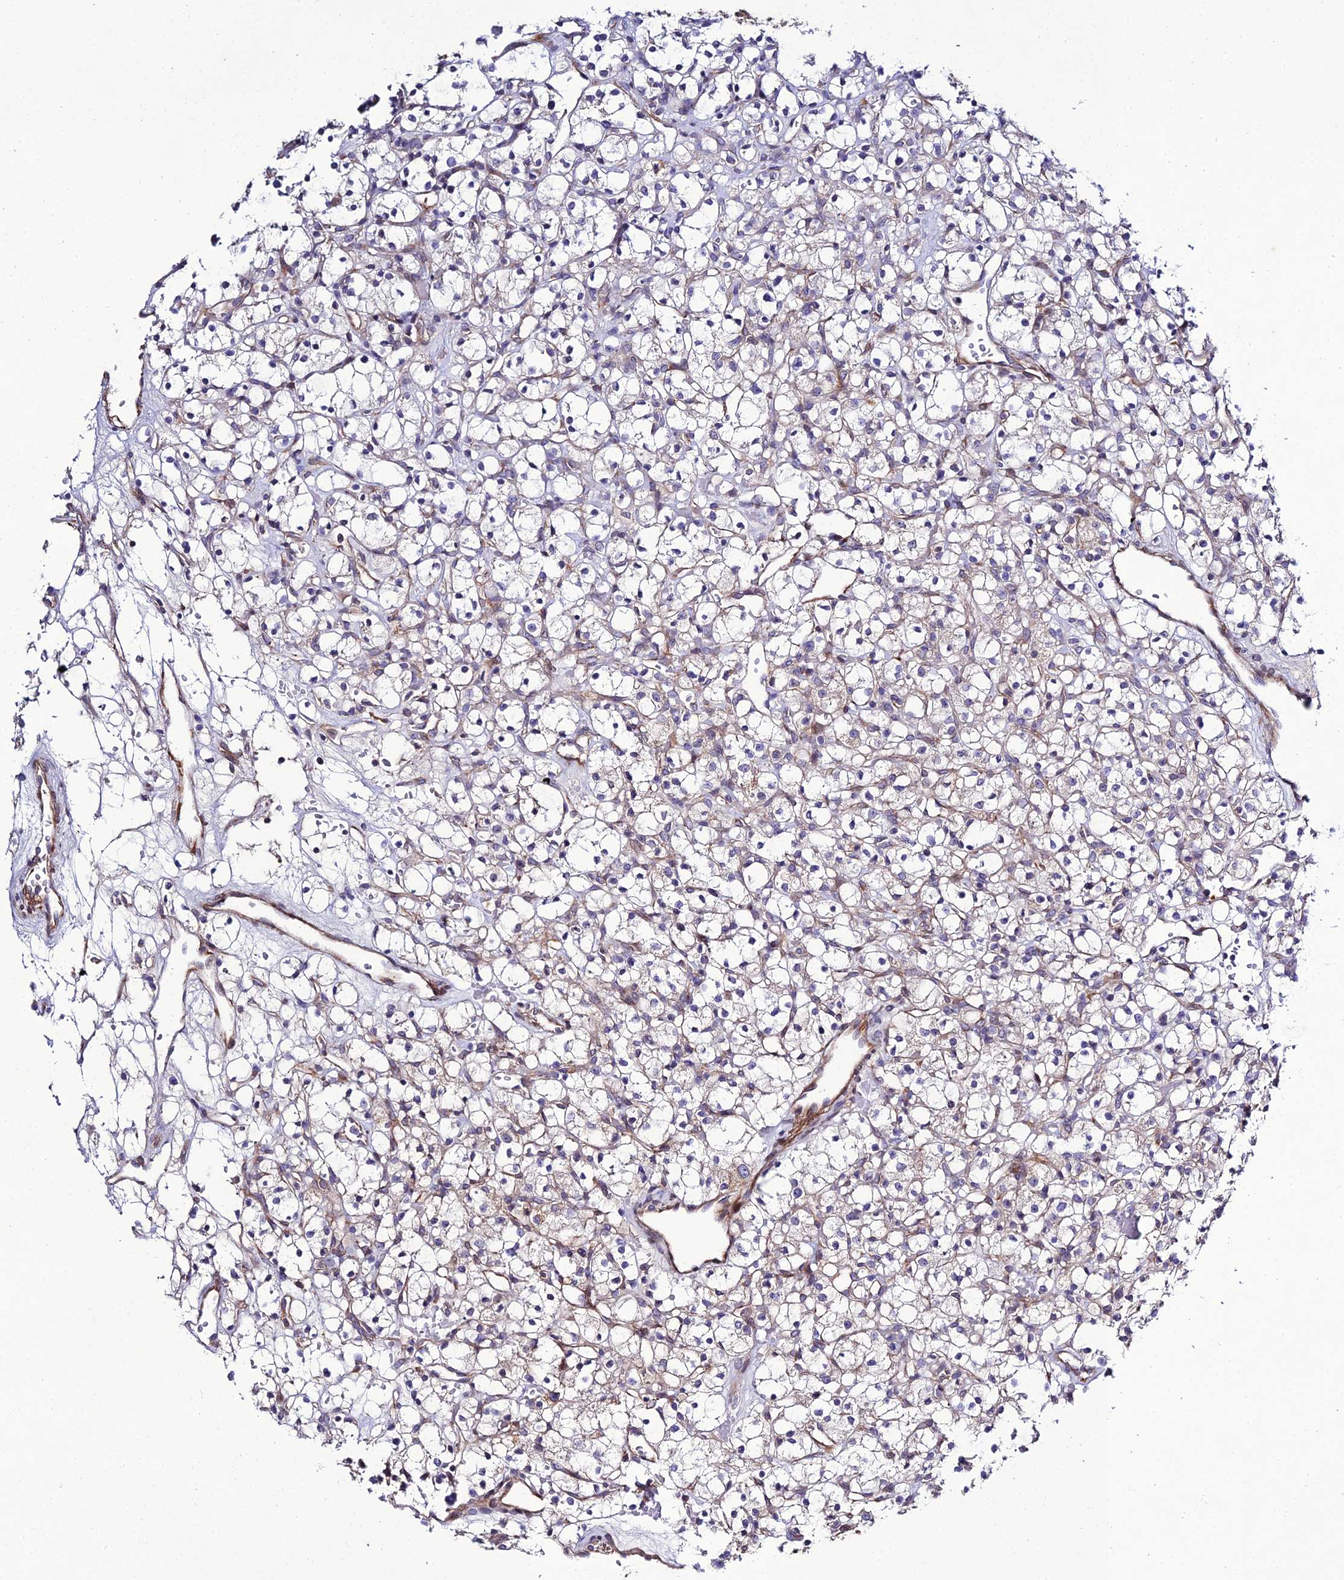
{"staining": {"intensity": "weak", "quantity": "<25%", "location": "cytoplasmic/membranous"}, "tissue": "renal cancer", "cell_type": "Tumor cells", "image_type": "cancer", "snomed": [{"axis": "morphology", "description": "Adenocarcinoma, NOS"}, {"axis": "topography", "description": "Kidney"}], "caption": "Immunohistochemistry (IHC) histopathology image of neoplastic tissue: adenocarcinoma (renal) stained with DAB exhibits no significant protein staining in tumor cells. (Brightfield microscopy of DAB IHC at high magnification).", "gene": "ARL6IP1", "patient": {"sex": "female", "age": 59}}